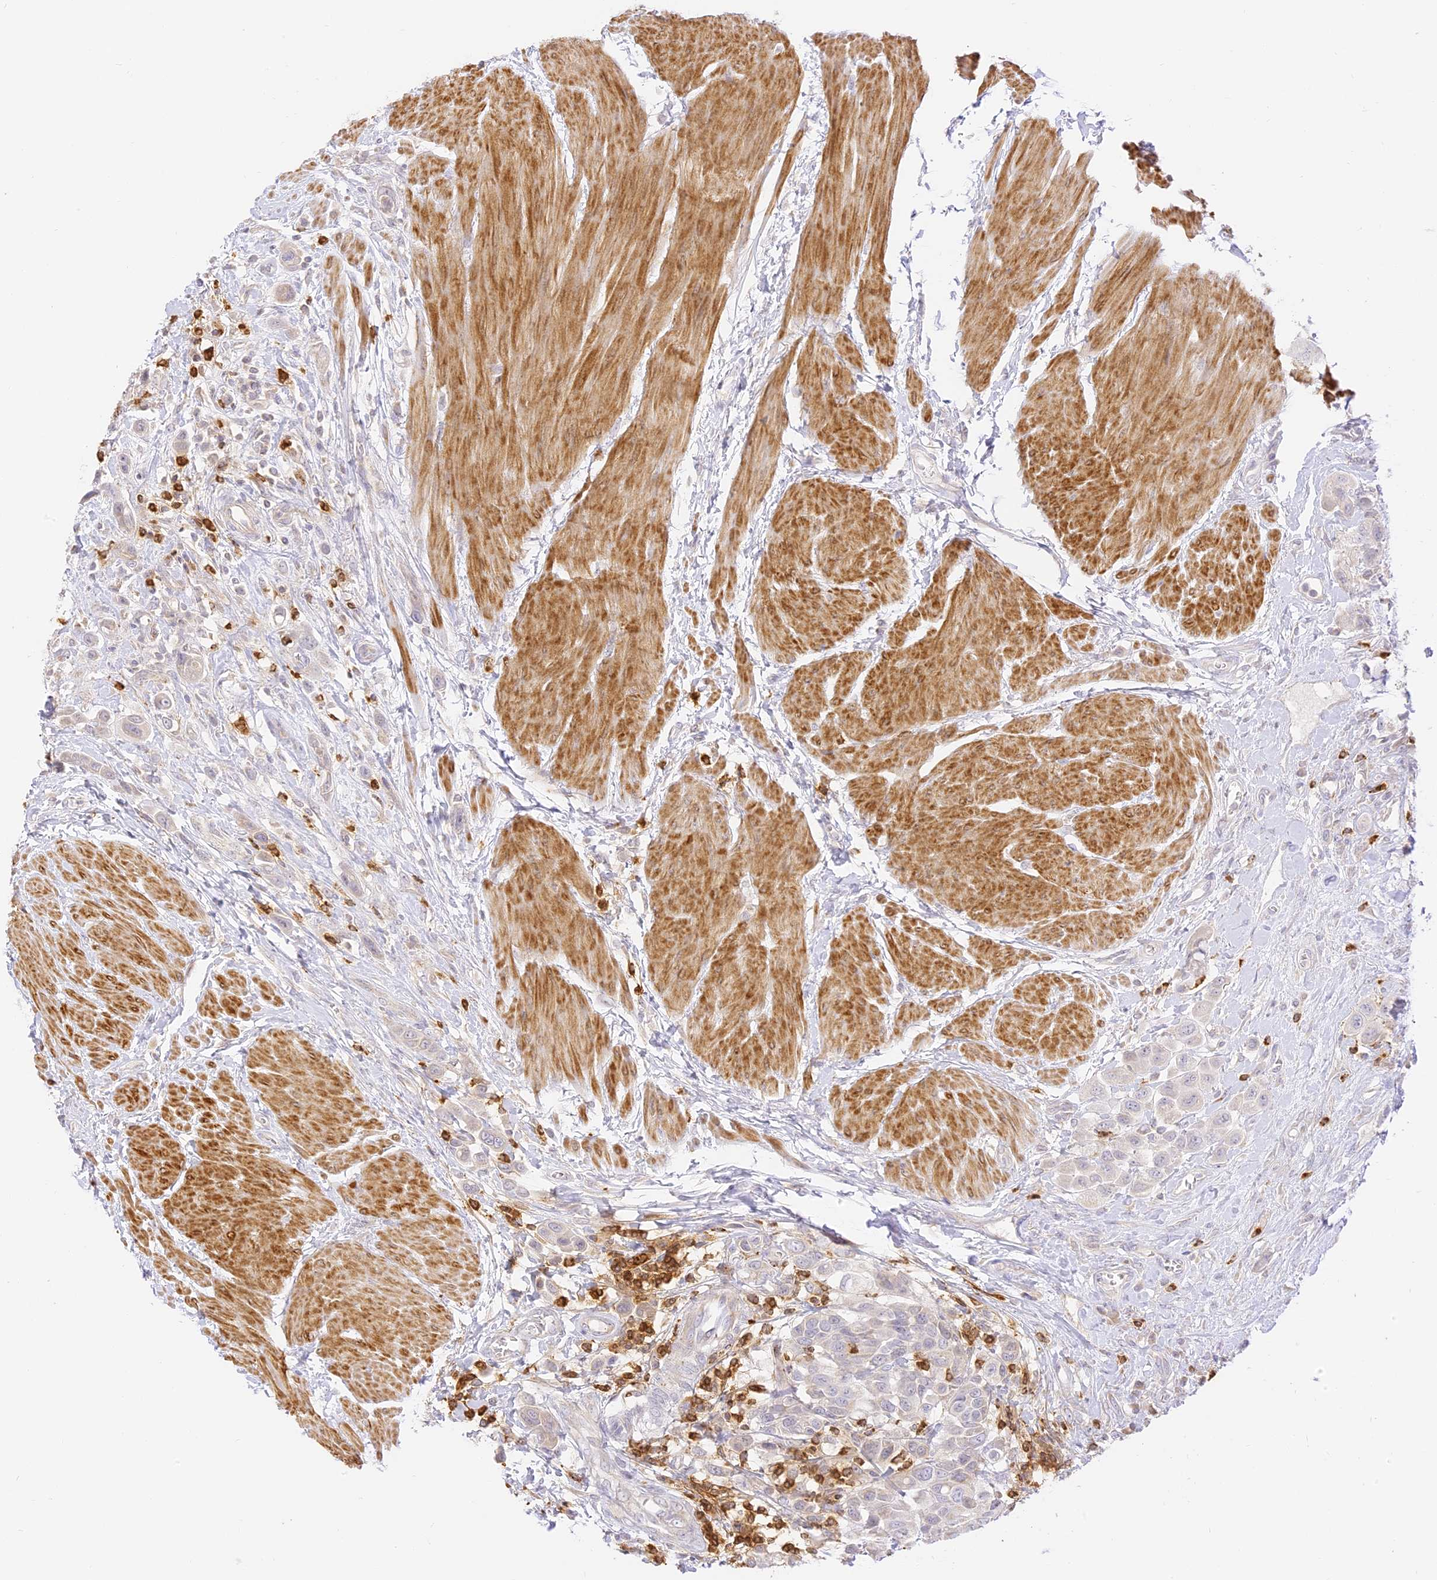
{"staining": {"intensity": "negative", "quantity": "none", "location": "none"}, "tissue": "urothelial cancer", "cell_type": "Tumor cells", "image_type": "cancer", "snomed": [{"axis": "morphology", "description": "Urothelial carcinoma, High grade"}, {"axis": "topography", "description": "Urinary bladder"}], "caption": "Immunohistochemistry of urothelial cancer demonstrates no staining in tumor cells. (IHC, brightfield microscopy, high magnification).", "gene": "LRRC15", "patient": {"sex": "male", "age": 50}}